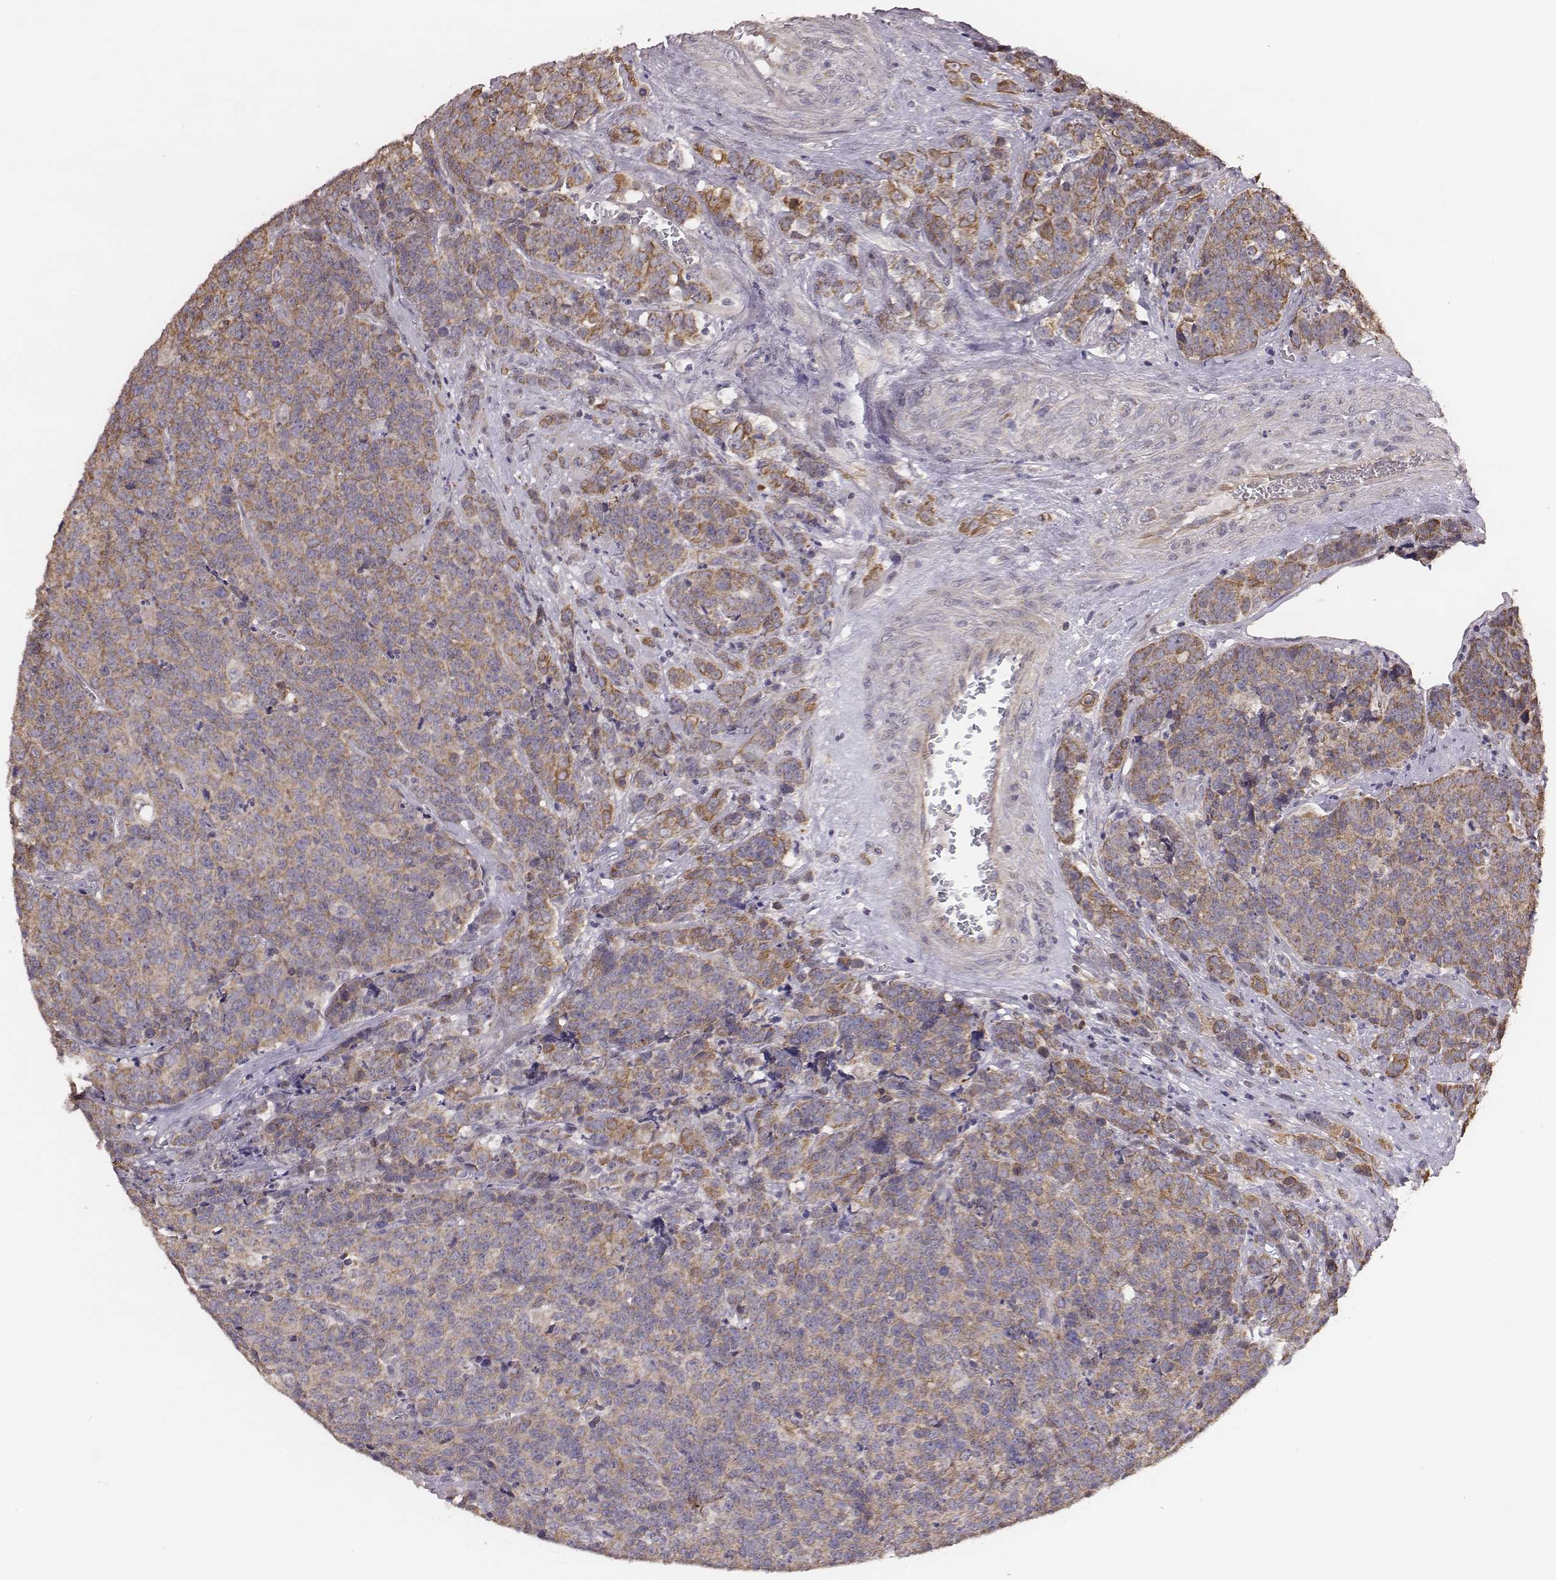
{"staining": {"intensity": "weak", "quantity": ">75%", "location": "cytoplasmic/membranous"}, "tissue": "prostate cancer", "cell_type": "Tumor cells", "image_type": "cancer", "snomed": [{"axis": "morphology", "description": "Adenocarcinoma, NOS"}, {"axis": "topography", "description": "Prostate"}], "caption": "Adenocarcinoma (prostate) tissue demonstrates weak cytoplasmic/membranous expression in approximately >75% of tumor cells, visualized by immunohistochemistry.", "gene": "HAVCR1", "patient": {"sex": "male", "age": 67}}